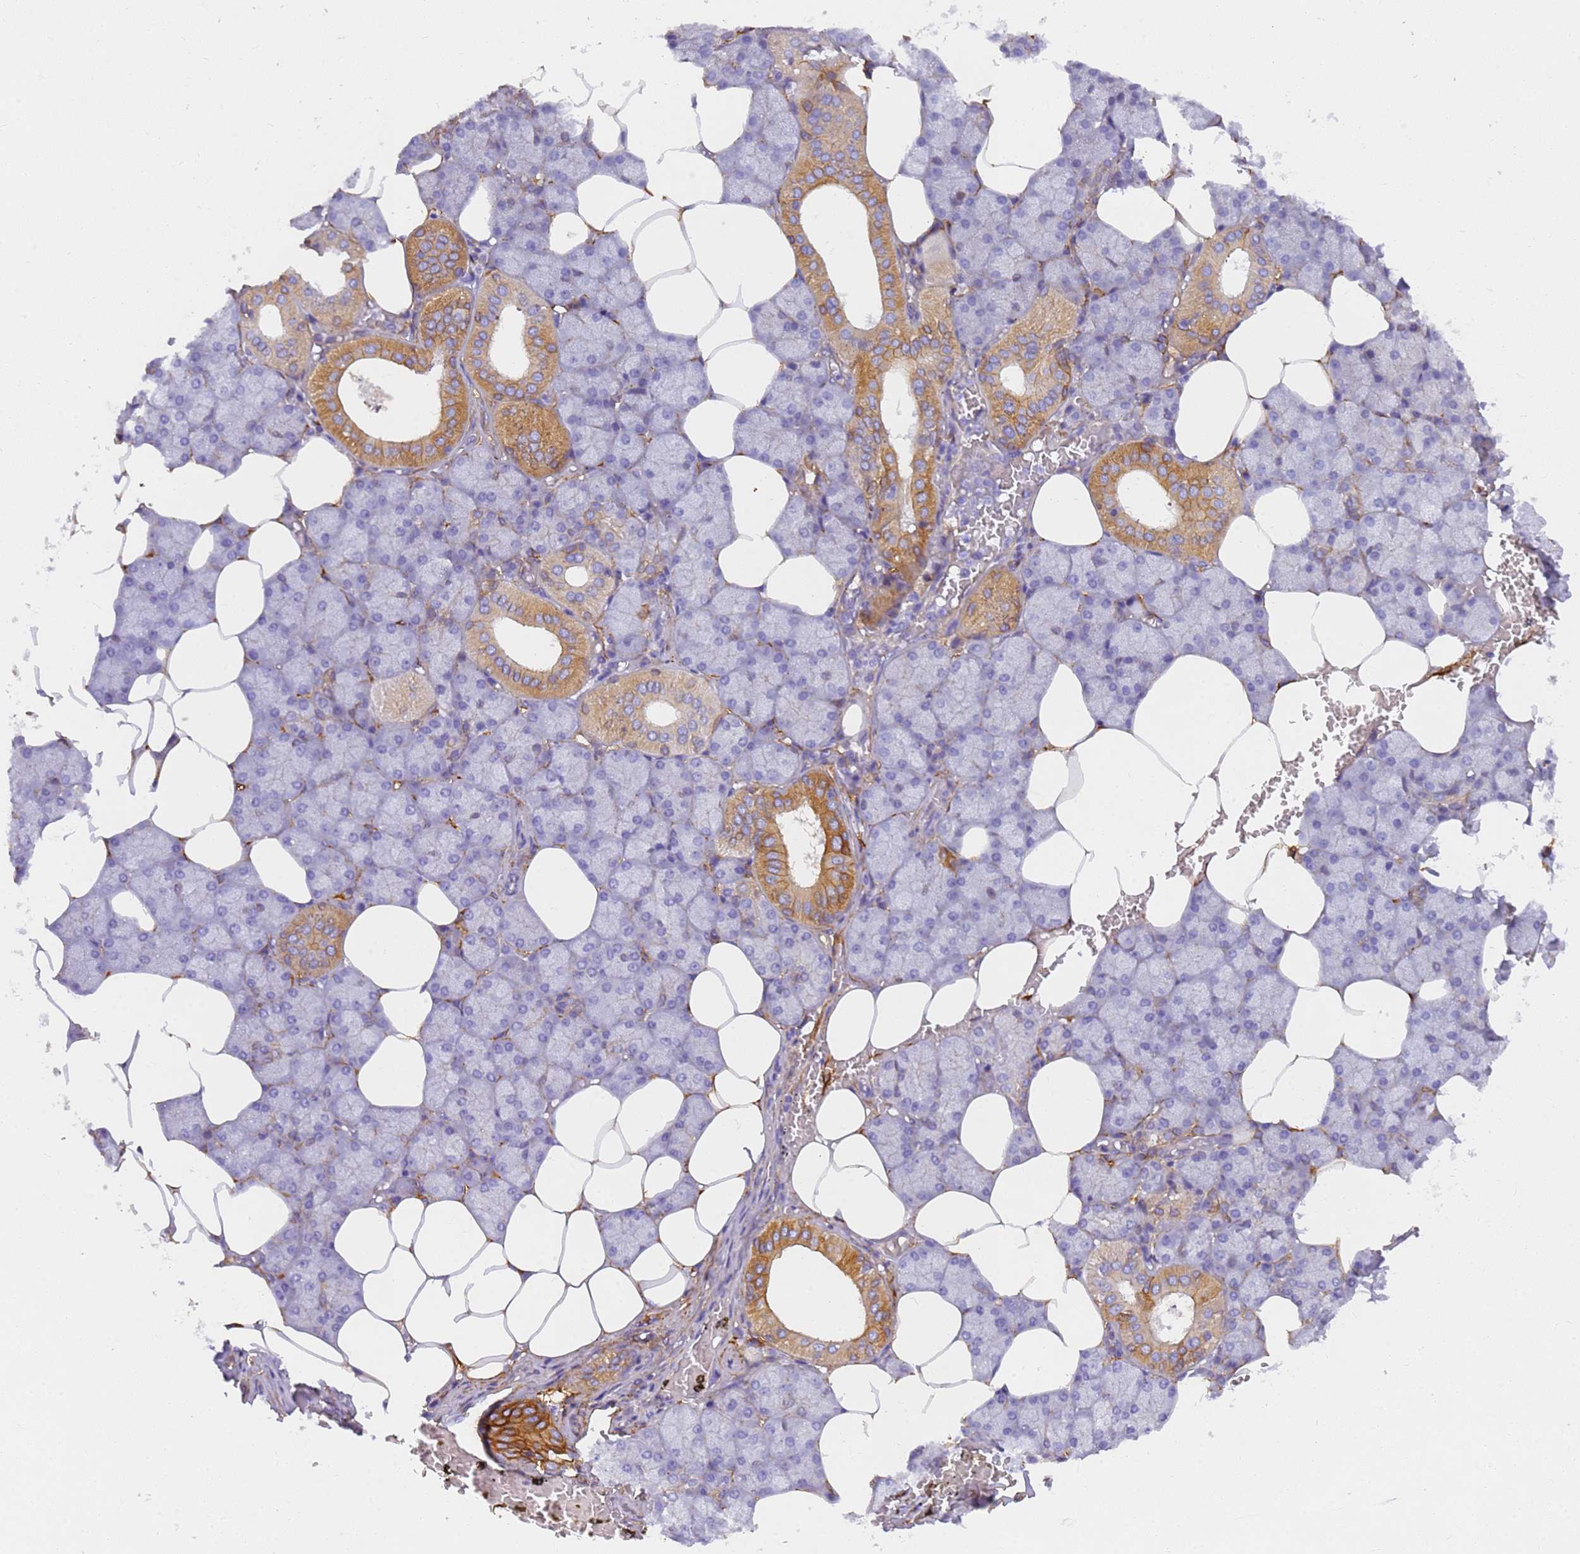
{"staining": {"intensity": "moderate", "quantity": "25%-75%", "location": "cytoplasmic/membranous"}, "tissue": "salivary gland", "cell_type": "Glandular cells", "image_type": "normal", "snomed": [{"axis": "morphology", "description": "Normal tissue, NOS"}, {"axis": "topography", "description": "Salivary gland"}], "caption": "Salivary gland stained with IHC shows moderate cytoplasmic/membranous positivity in about 25%-75% of glandular cells.", "gene": "MVB12A", "patient": {"sex": "male", "age": 62}}